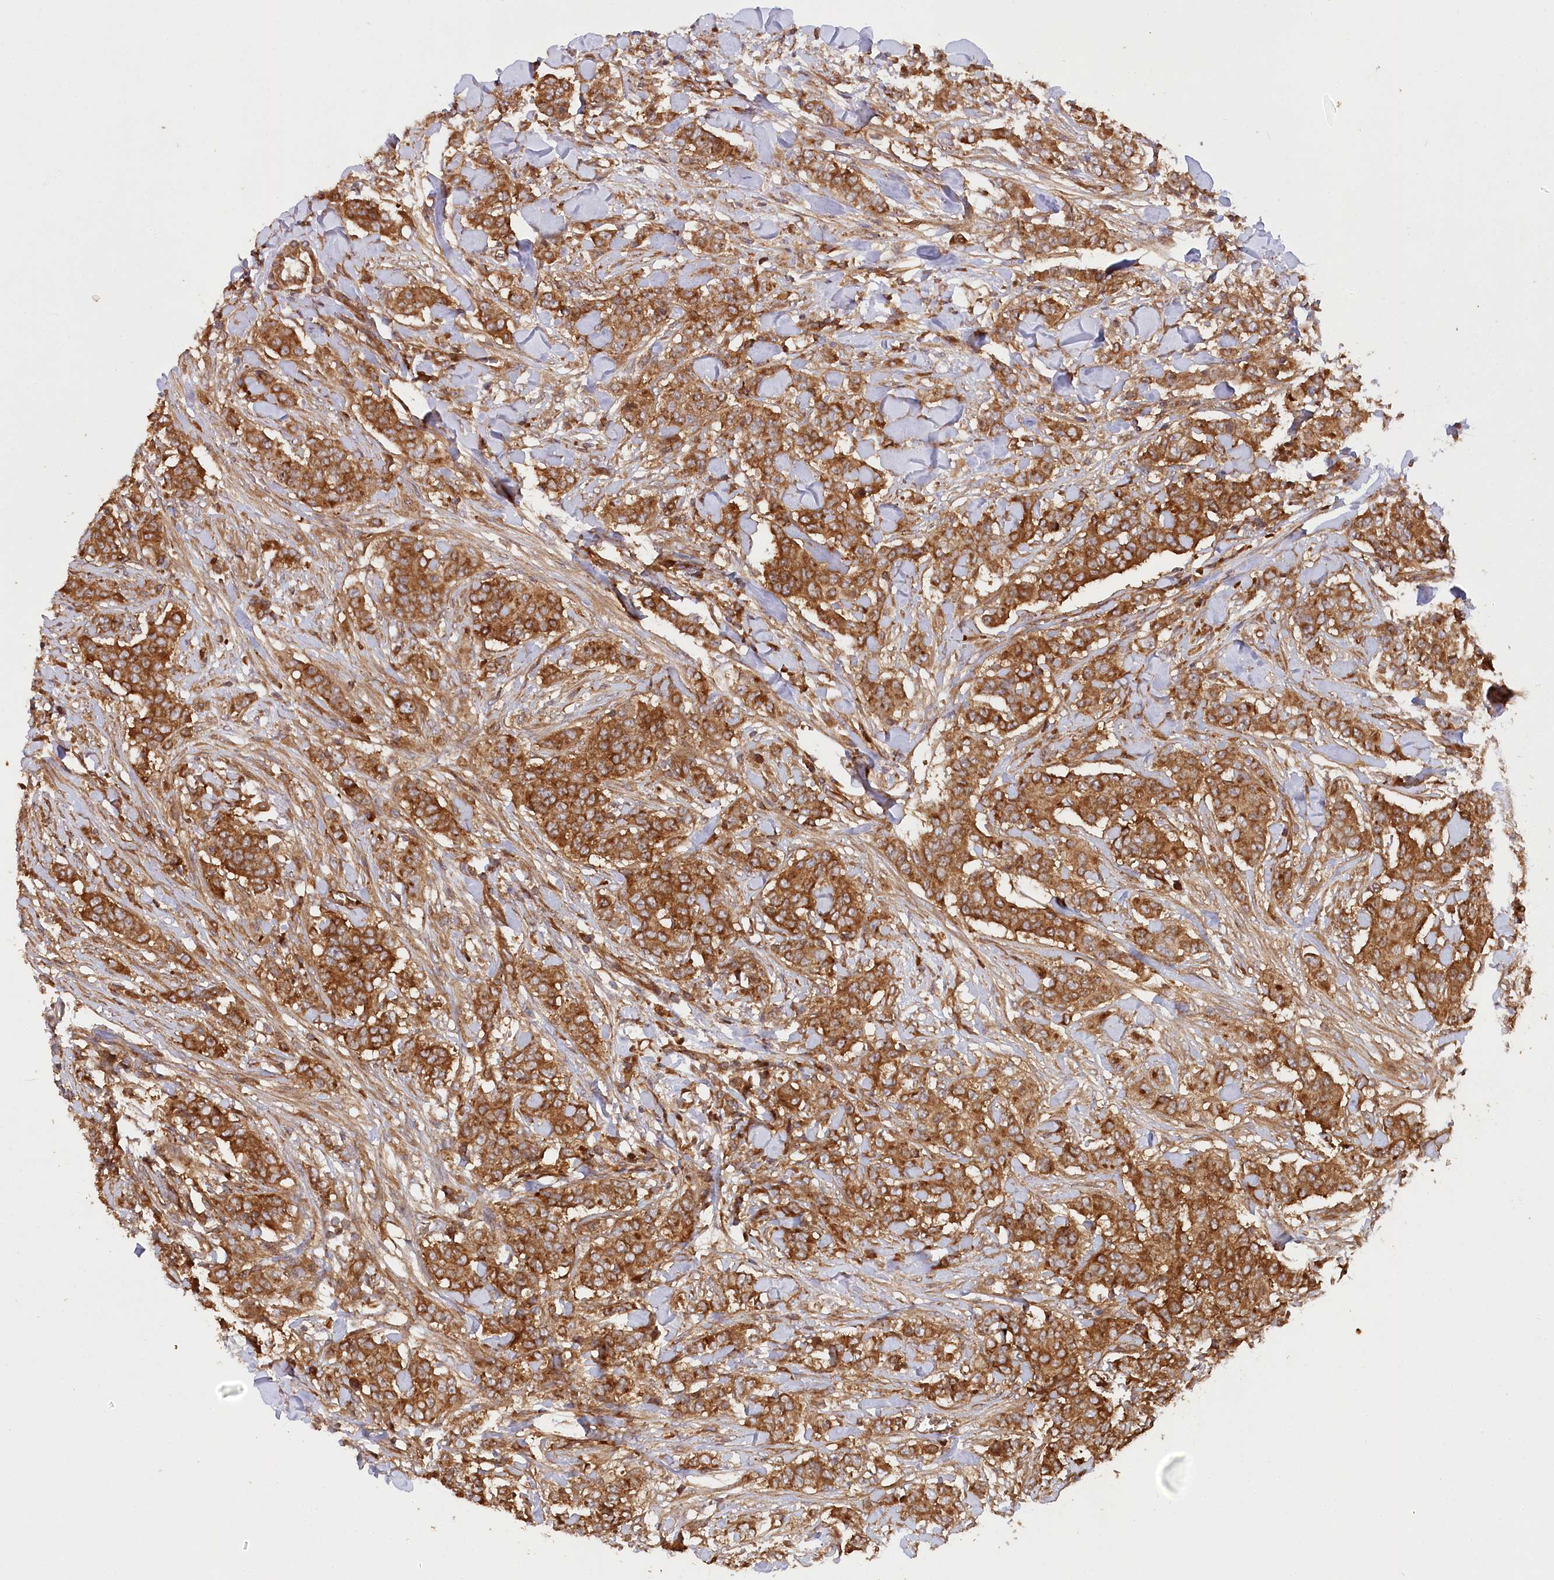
{"staining": {"intensity": "strong", "quantity": ">75%", "location": "cytoplasmic/membranous"}, "tissue": "breast cancer", "cell_type": "Tumor cells", "image_type": "cancer", "snomed": [{"axis": "morphology", "description": "Duct carcinoma"}, {"axis": "topography", "description": "Breast"}], "caption": "Immunohistochemical staining of breast cancer exhibits strong cytoplasmic/membranous protein positivity in approximately >75% of tumor cells.", "gene": "PAIP2", "patient": {"sex": "female", "age": 40}}